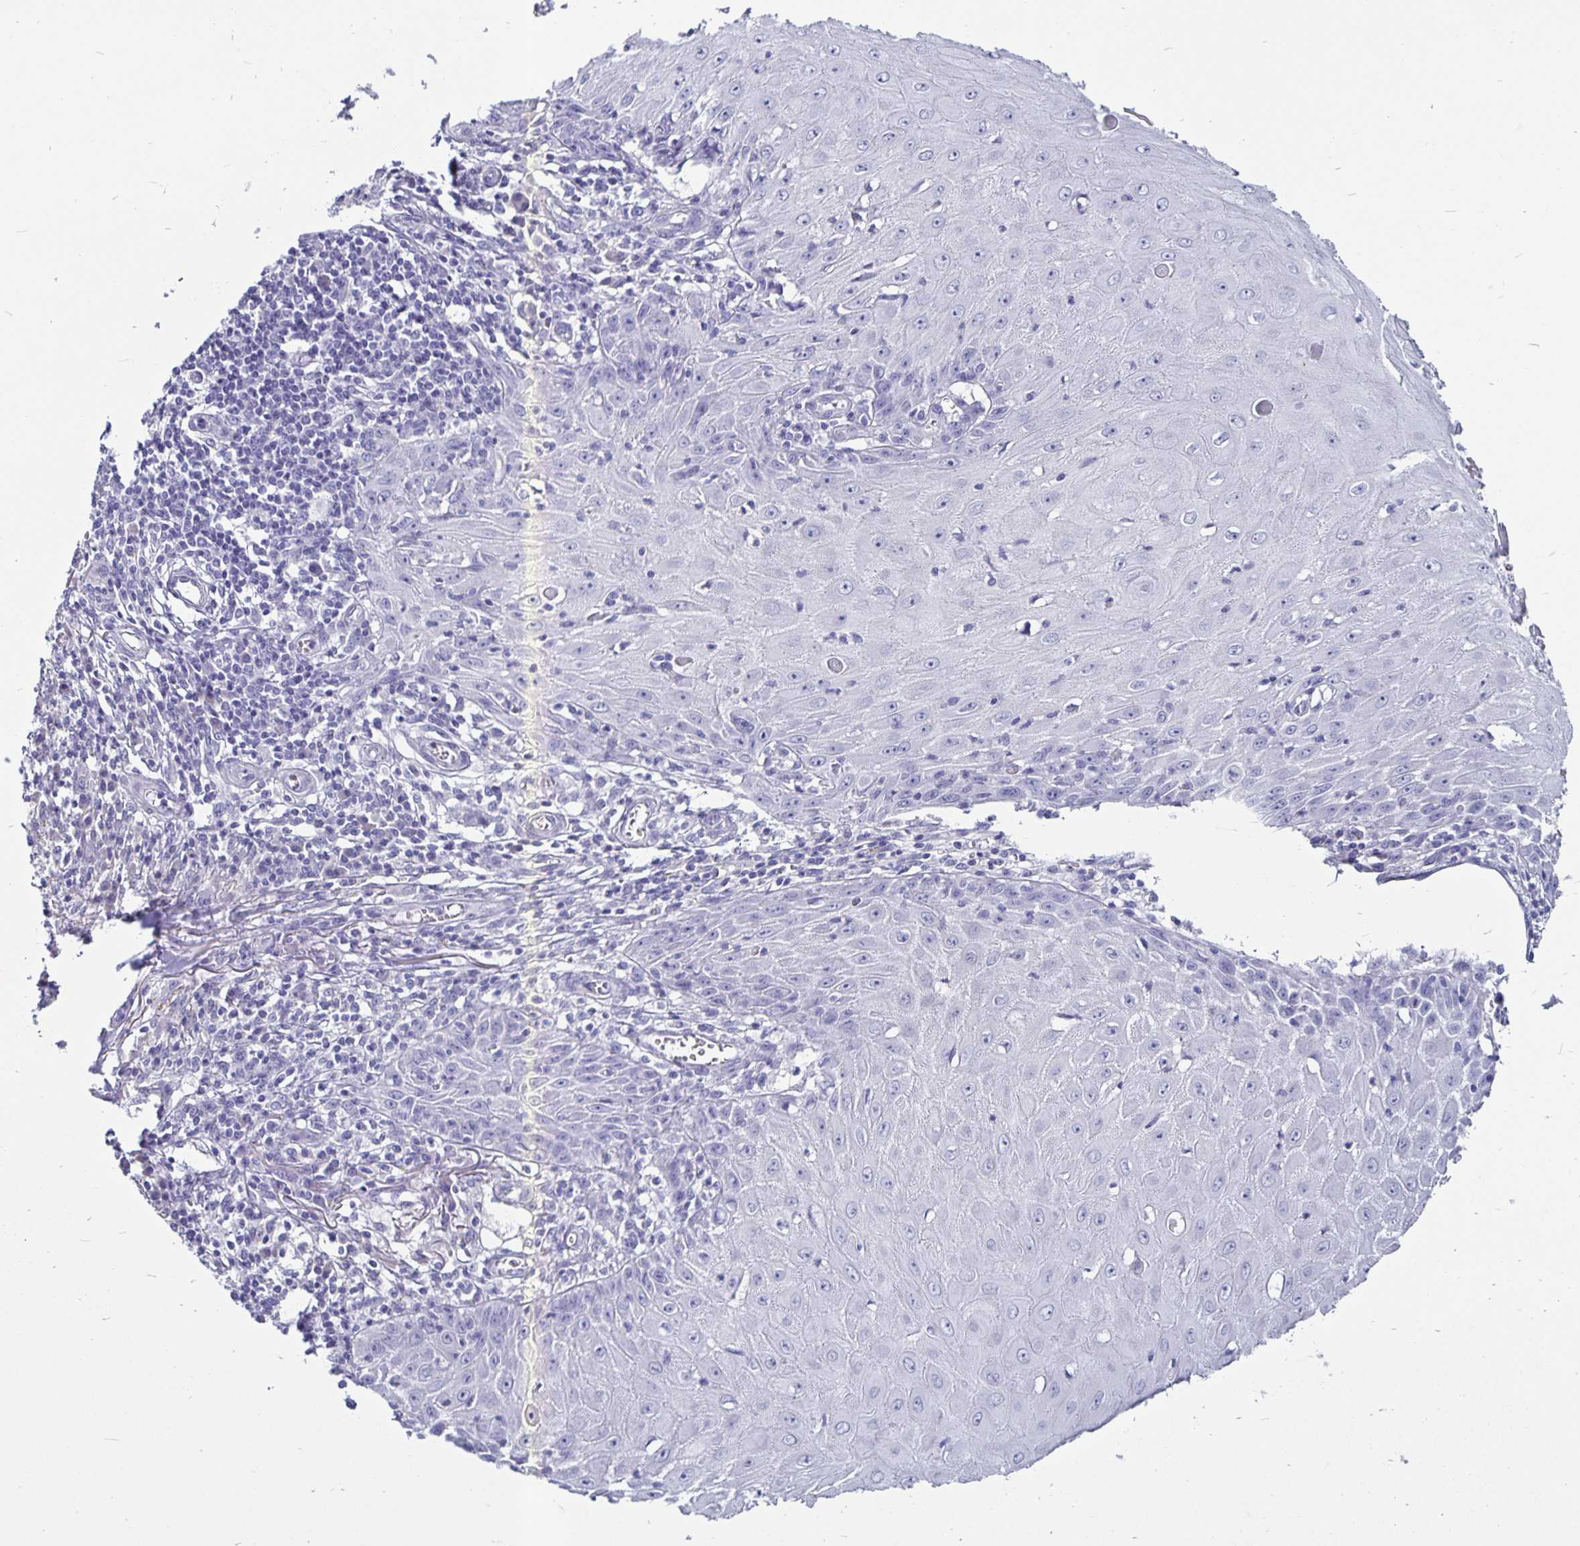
{"staining": {"intensity": "negative", "quantity": "none", "location": "none"}, "tissue": "skin cancer", "cell_type": "Tumor cells", "image_type": "cancer", "snomed": [{"axis": "morphology", "description": "Squamous cell carcinoma, NOS"}, {"axis": "topography", "description": "Skin"}], "caption": "A histopathology image of human skin squamous cell carcinoma is negative for staining in tumor cells.", "gene": "ODF3B", "patient": {"sex": "female", "age": 73}}